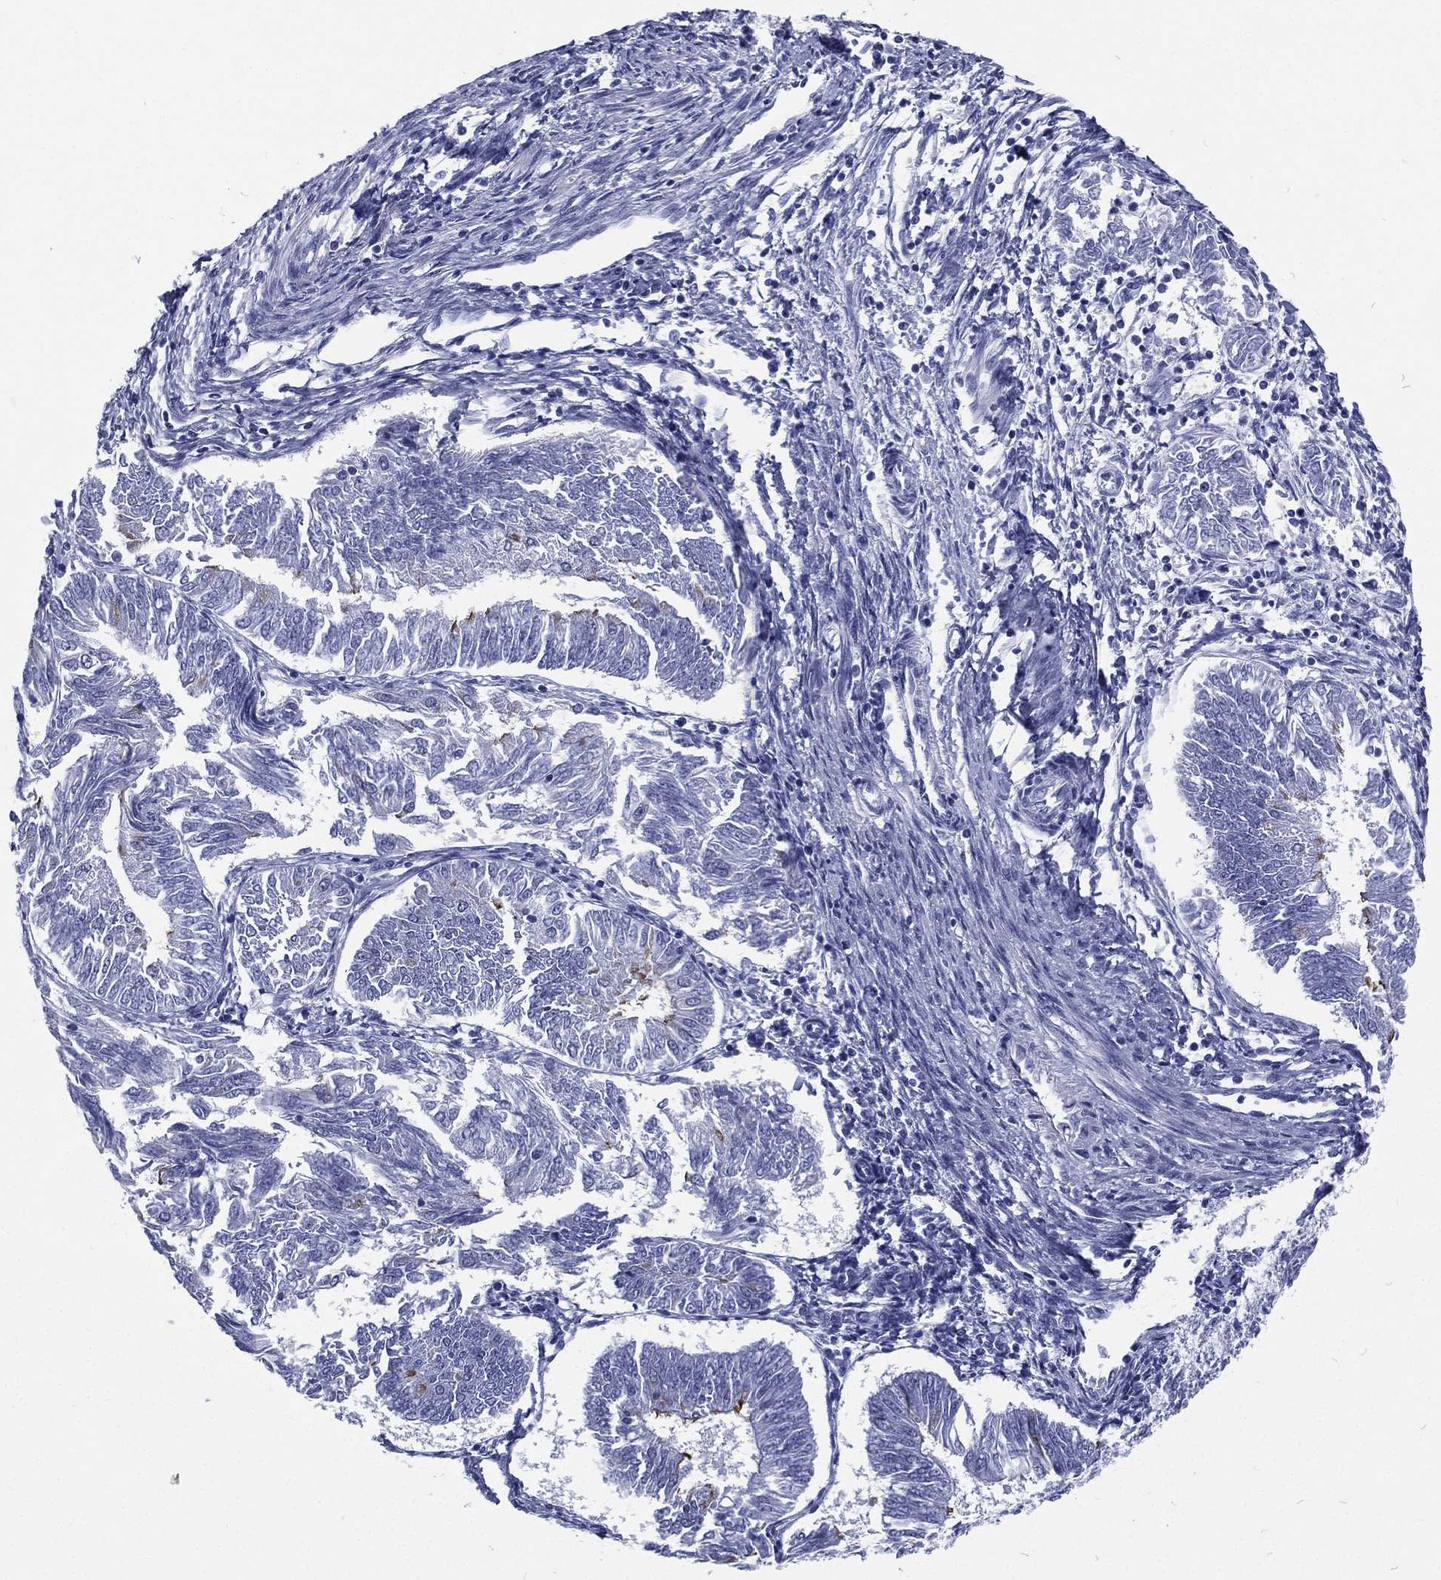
{"staining": {"intensity": "negative", "quantity": "none", "location": "none"}, "tissue": "endometrial cancer", "cell_type": "Tumor cells", "image_type": "cancer", "snomed": [{"axis": "morphology", "description": "Adenocarcinoma, NOS"}, {"axis": "topography", "description": "Endometrium"}], "caption": "This is a photomicrograph of immunohistochemistry (IHC) staining of endometrial cancer (adenocarcinoma), which shows no staining in tumor cells. Brightfield microscopy of immunohistochemistry (IHC) stained with DAB (brown) and hematoxylin (blue), captured at high magnification.", "gene": "RSPH4A", "patient": {"sex": "female", "age": 58}}